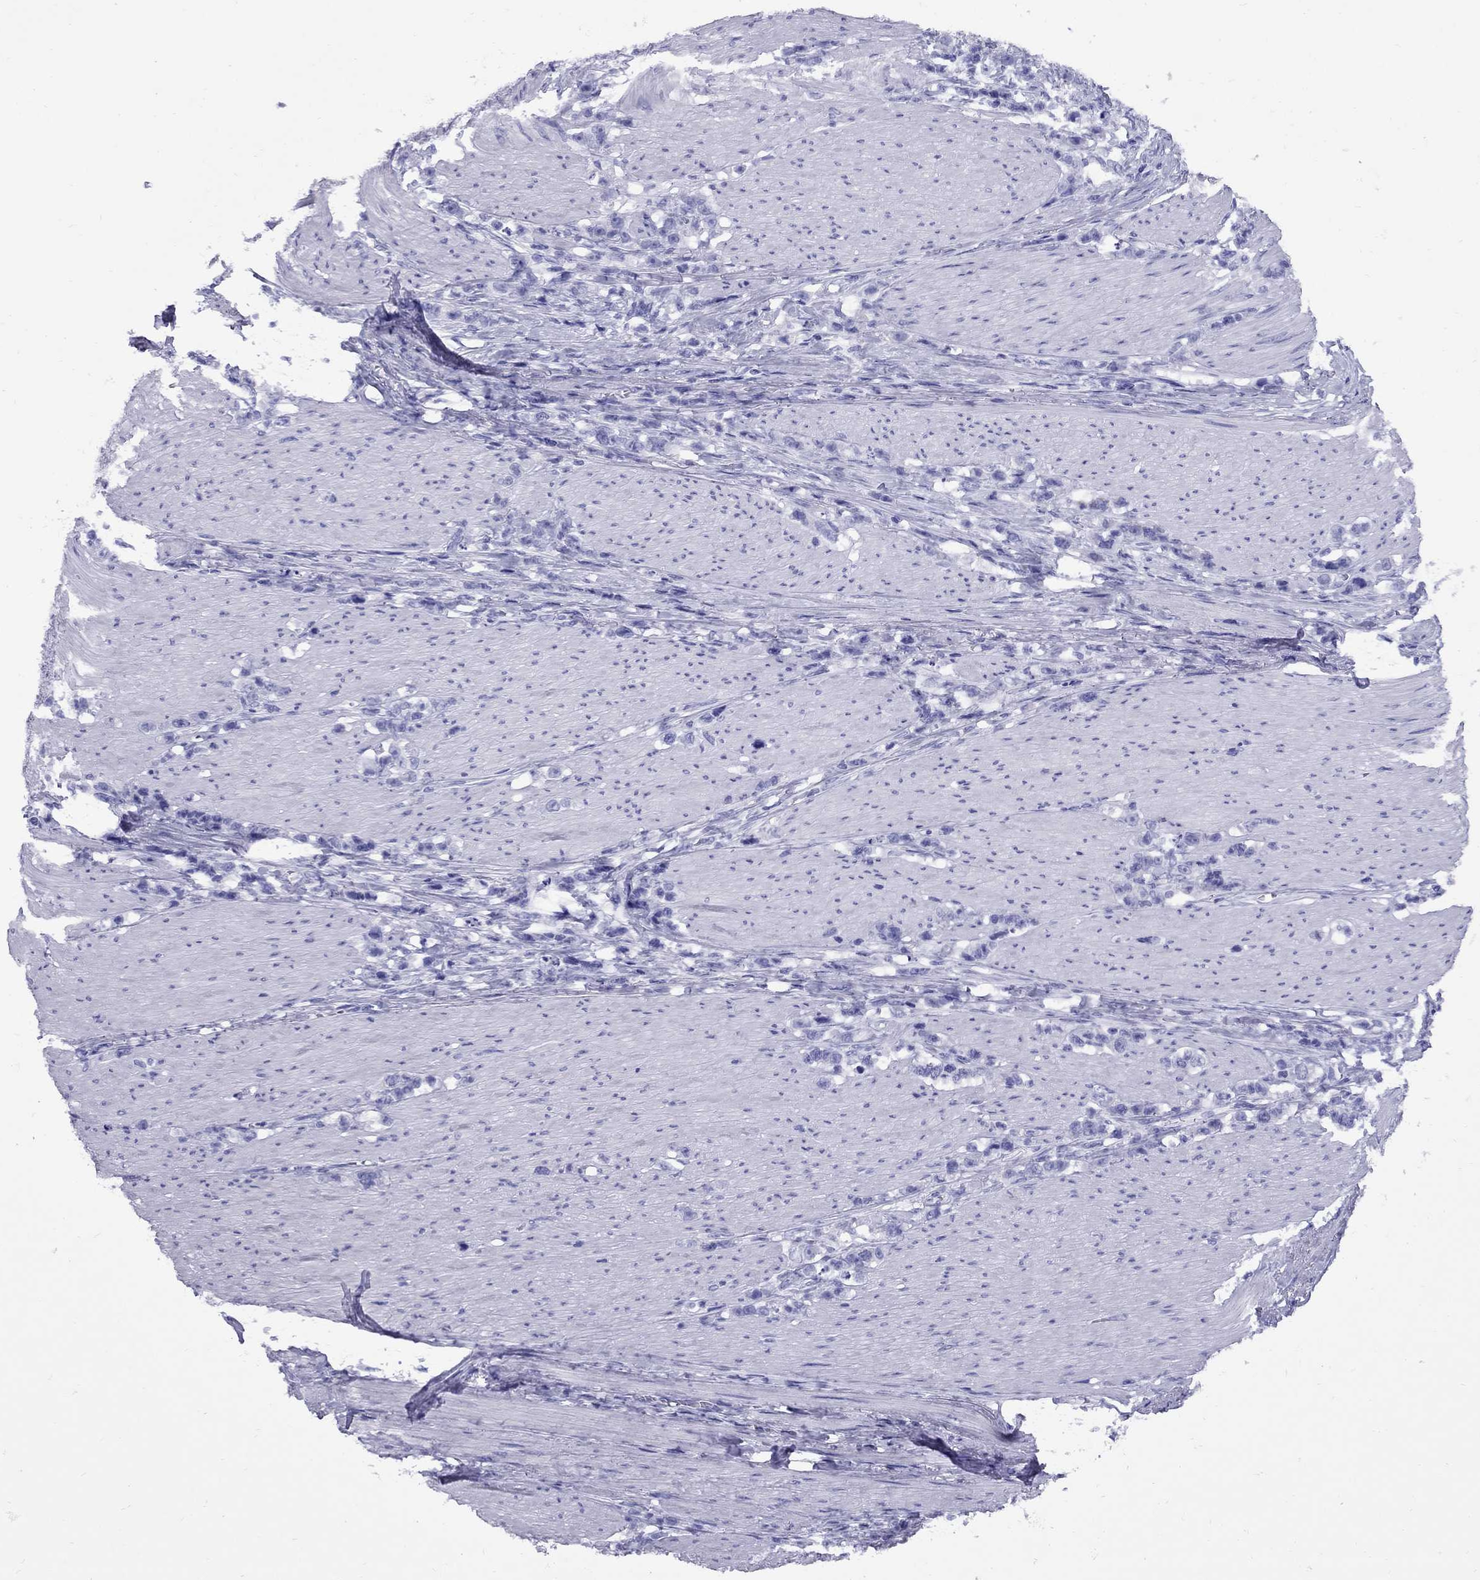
{"staining": {"intensity": "negative", "quantity": "none", "location": "none"}, "tissue": "stomach cancer", "cell_type": "Tumor cells", "image_type": "cancer", "snomed": [{"axis": "morphology", "description": "Adenocarcinoma, NOS"}, {"axis": "topography", "description": "Stomach, lower"}], "caption": "This is an immunohistochemistry micrograph of human stomach adenocarcinoma. There is no expression in tumor cells.", "gene": "AVPR1B", "patient": {"sex": "male", "age": 88}}